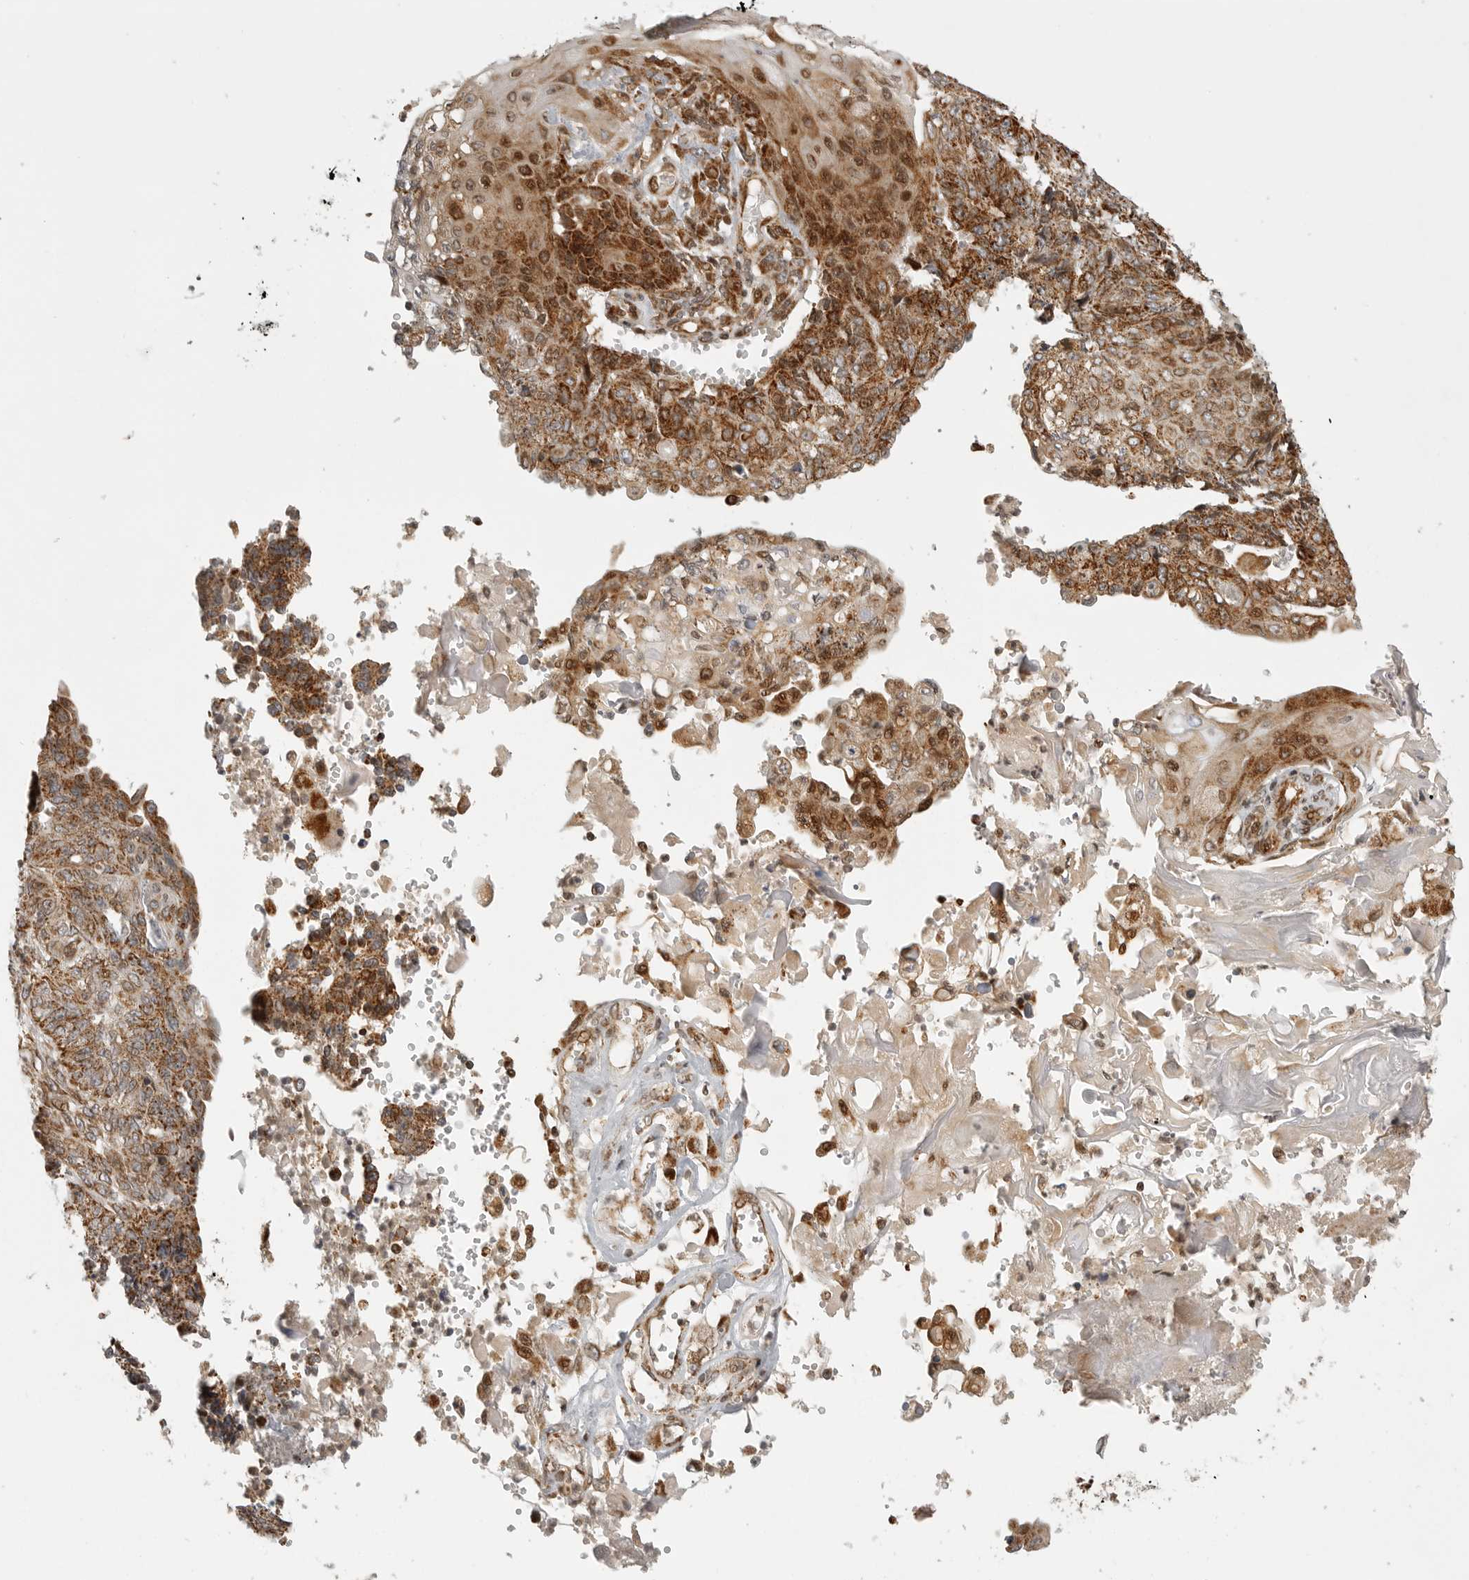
{"staining": {"intensity": "strong", "quantity": ">75%", "location": "cytoplasmic/membranous"}, "tissue": "endometrial cancer", "cell_type": "Tumor cells", "image_type": "cancer", "snomed": [{"axis": "morphology", "description": "Adenocarcinoma, NOS"}, {"axis": "topography", "description": "Endometrium"}], "caption": "Protein staining of endometrial cancer tissue demonstrates strong cytoplasmic/membranous expression in approximately >75% of tumor cells.", "gene": "NARS2", "patient": {"sex": "female", "age": 32}}